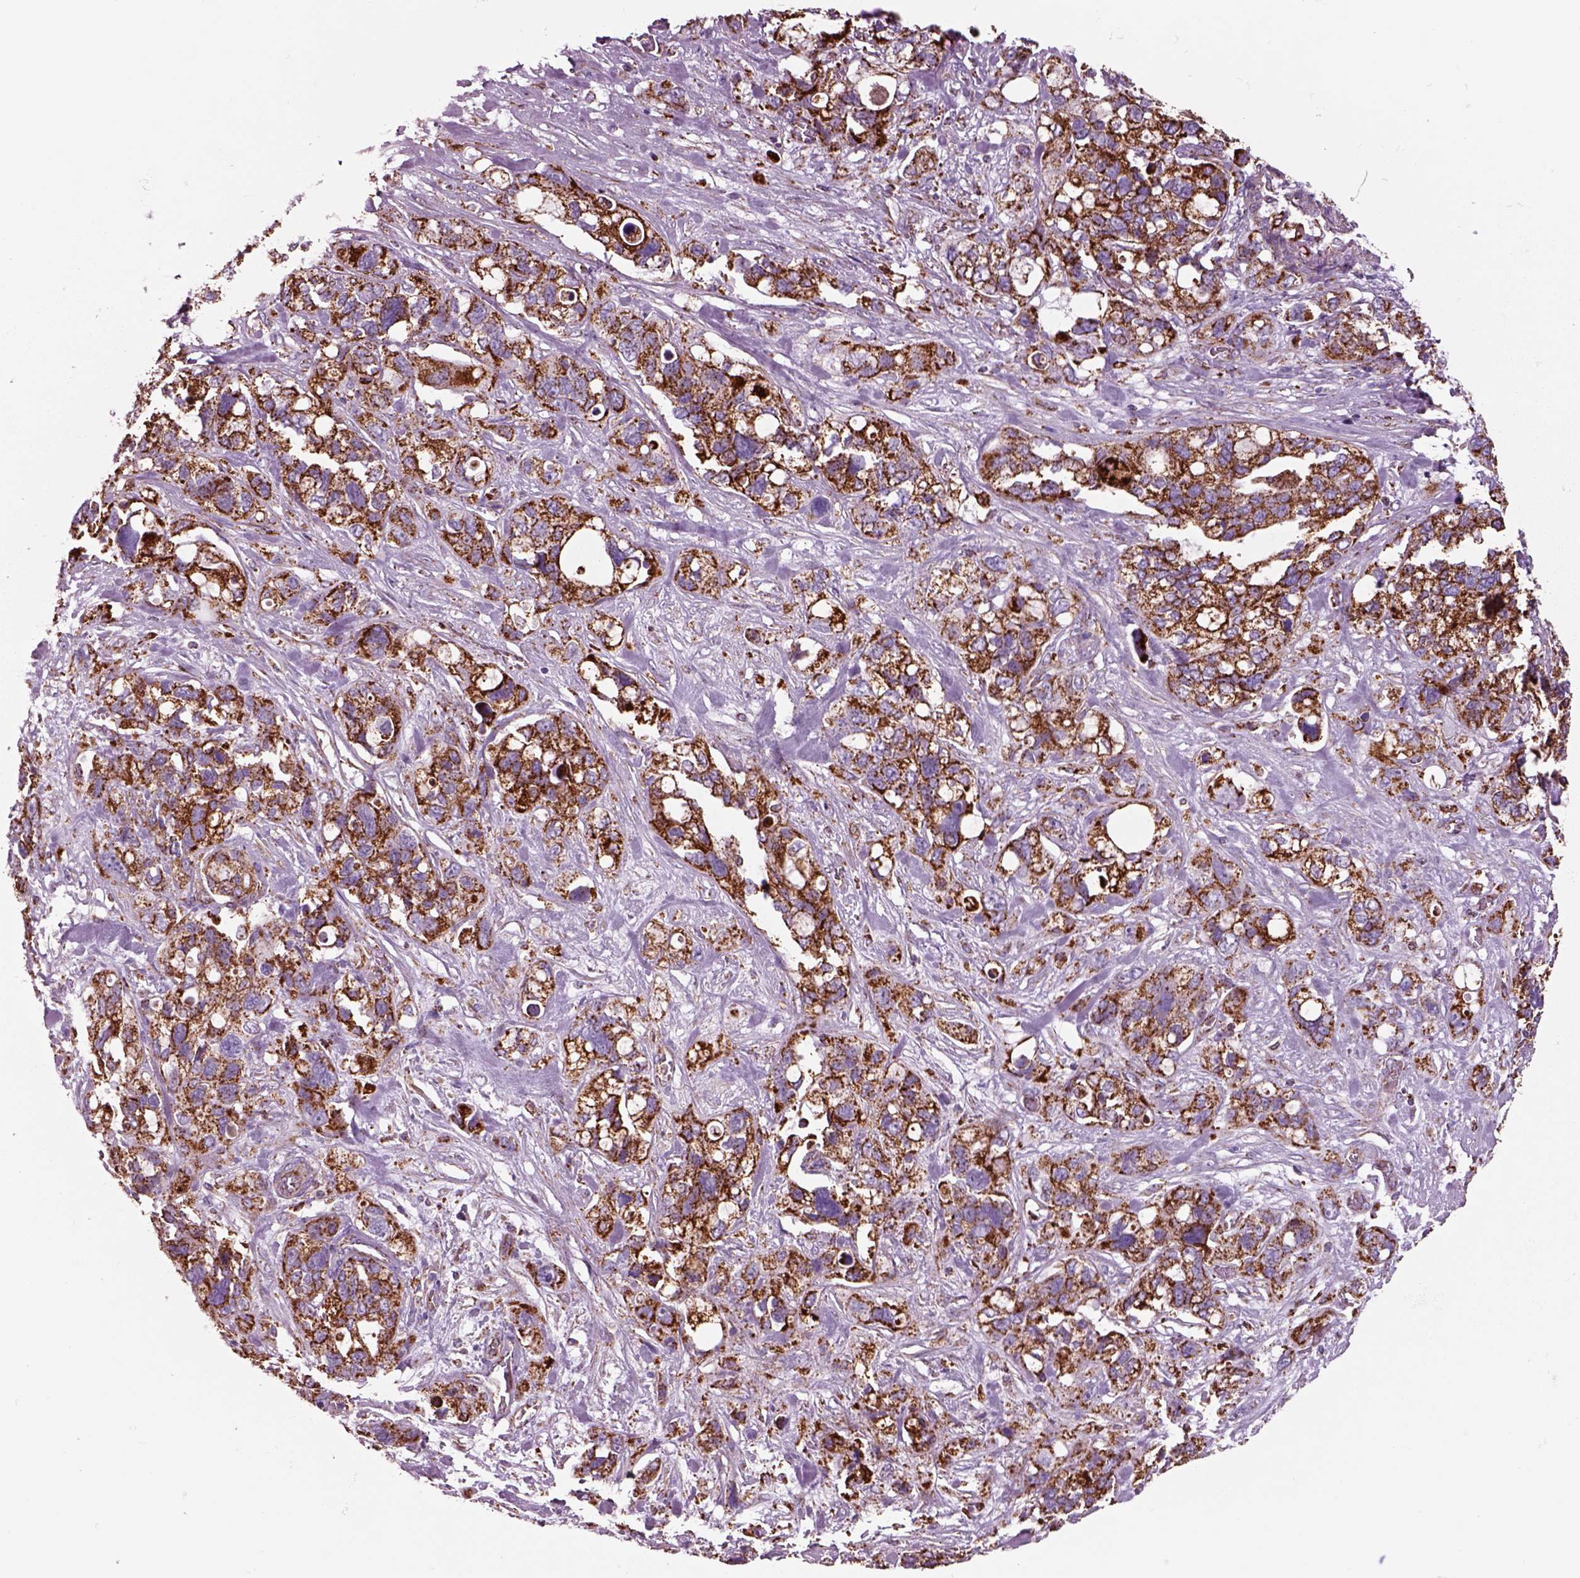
{"staining": {"intensity": "strong", "quantity": ">75%", "location": "cytoplasmic/membranous"}, "tissue": "stomach cancer", "cell_type": "Tumor cells", "image_type": "cancer", "snomed": [{"axis": "morphology", "description": "Adenocarcinoma, NOS"}, {"axis": "topography", "description": "Stomach, upper"}], "caption": "A brown stain shows strong cytoplasmic/membranous staining of a protein in human adenocarcinoma (stomach) tumor cells.", "gene": "SLC25A24", "patient": {"sex": "female", "age": 81}}